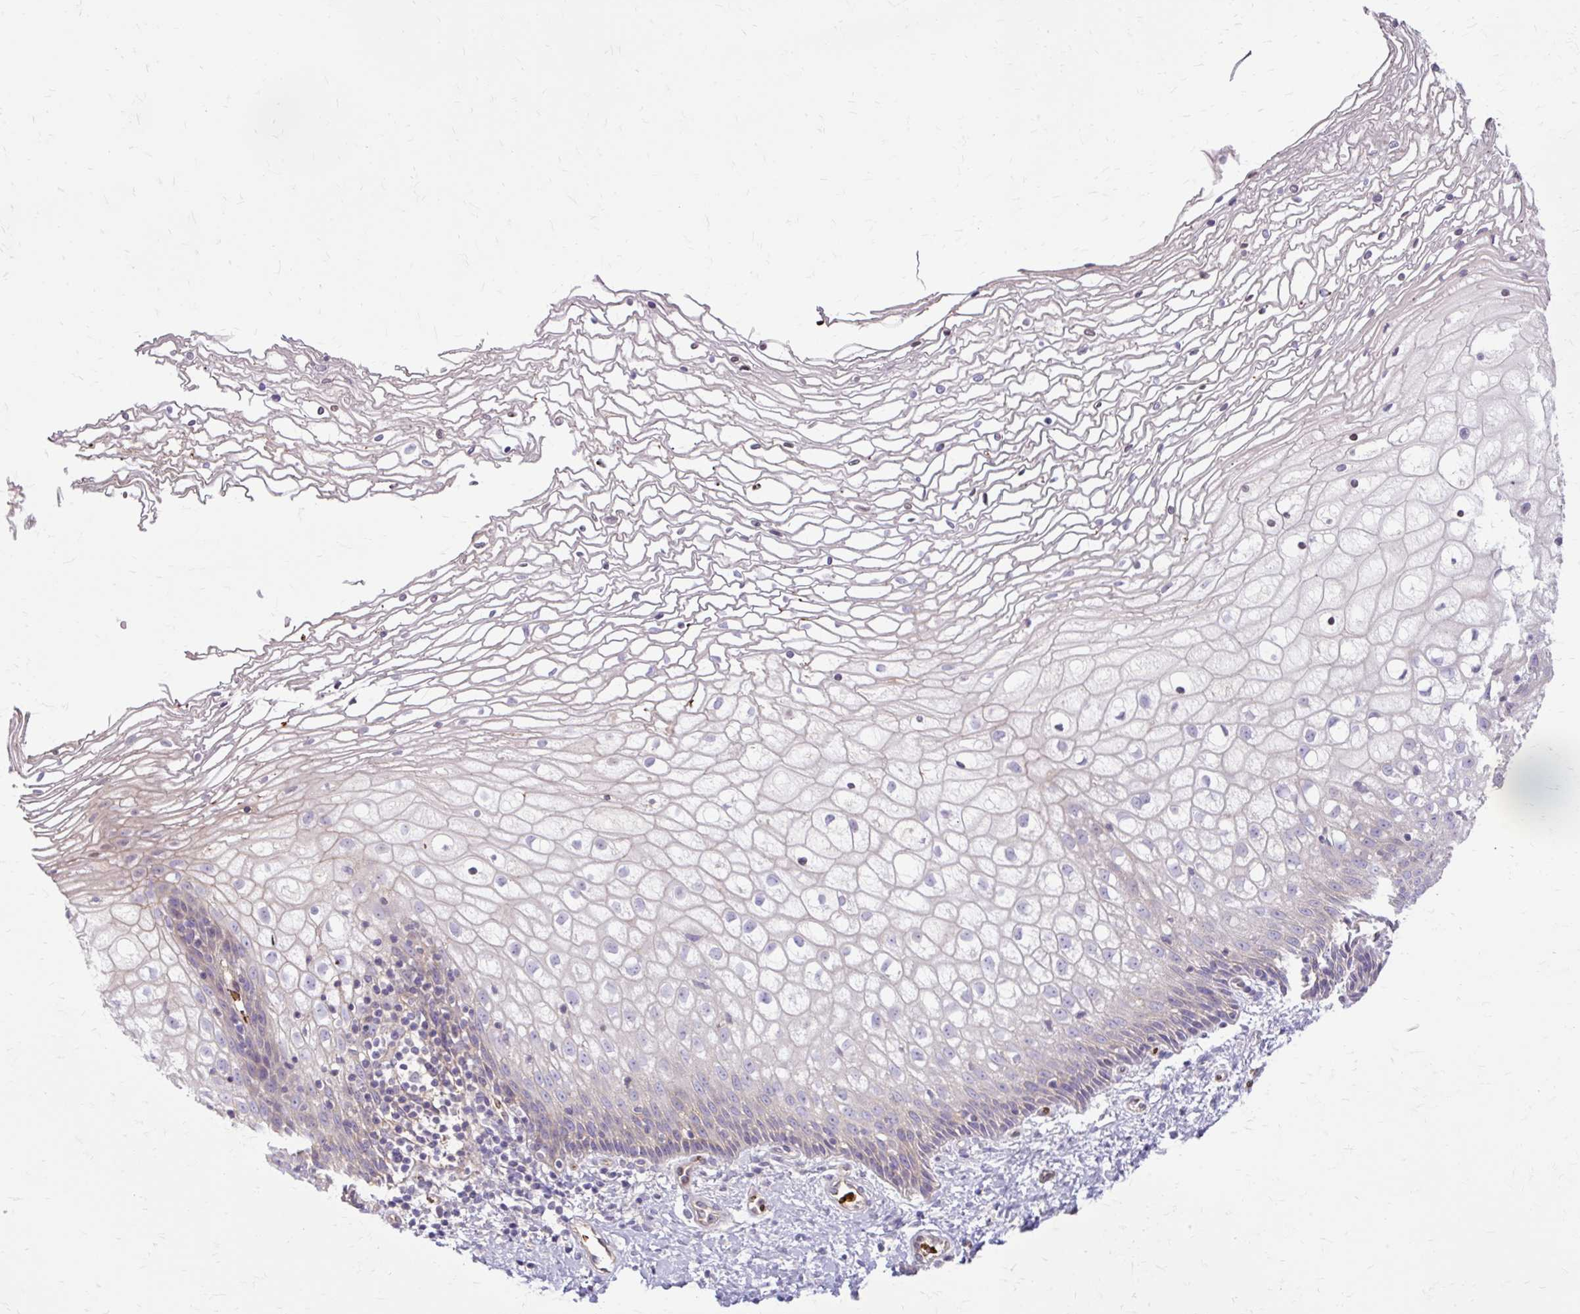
{"staining": {"intensity": "negative", "quantity": "none", "location": "none"}, "tissue": "cervix", "cell_type": "Glandular cells", "image_type": "normal", "snomed": [{"axis": "morphology", "description": "Normal tissue, NOS"}, {"axis": "topography", "description": "Cervix"}], "caption": "Benign cervix was stained to show a protein in brown. There is no significant expression in glandular cells. (DAB (3,3'-diaminobenzidine) immunohistochemistry, high magnification).", "gene": "USHBP1", "patient": {"sex": "female", "age": 36}}